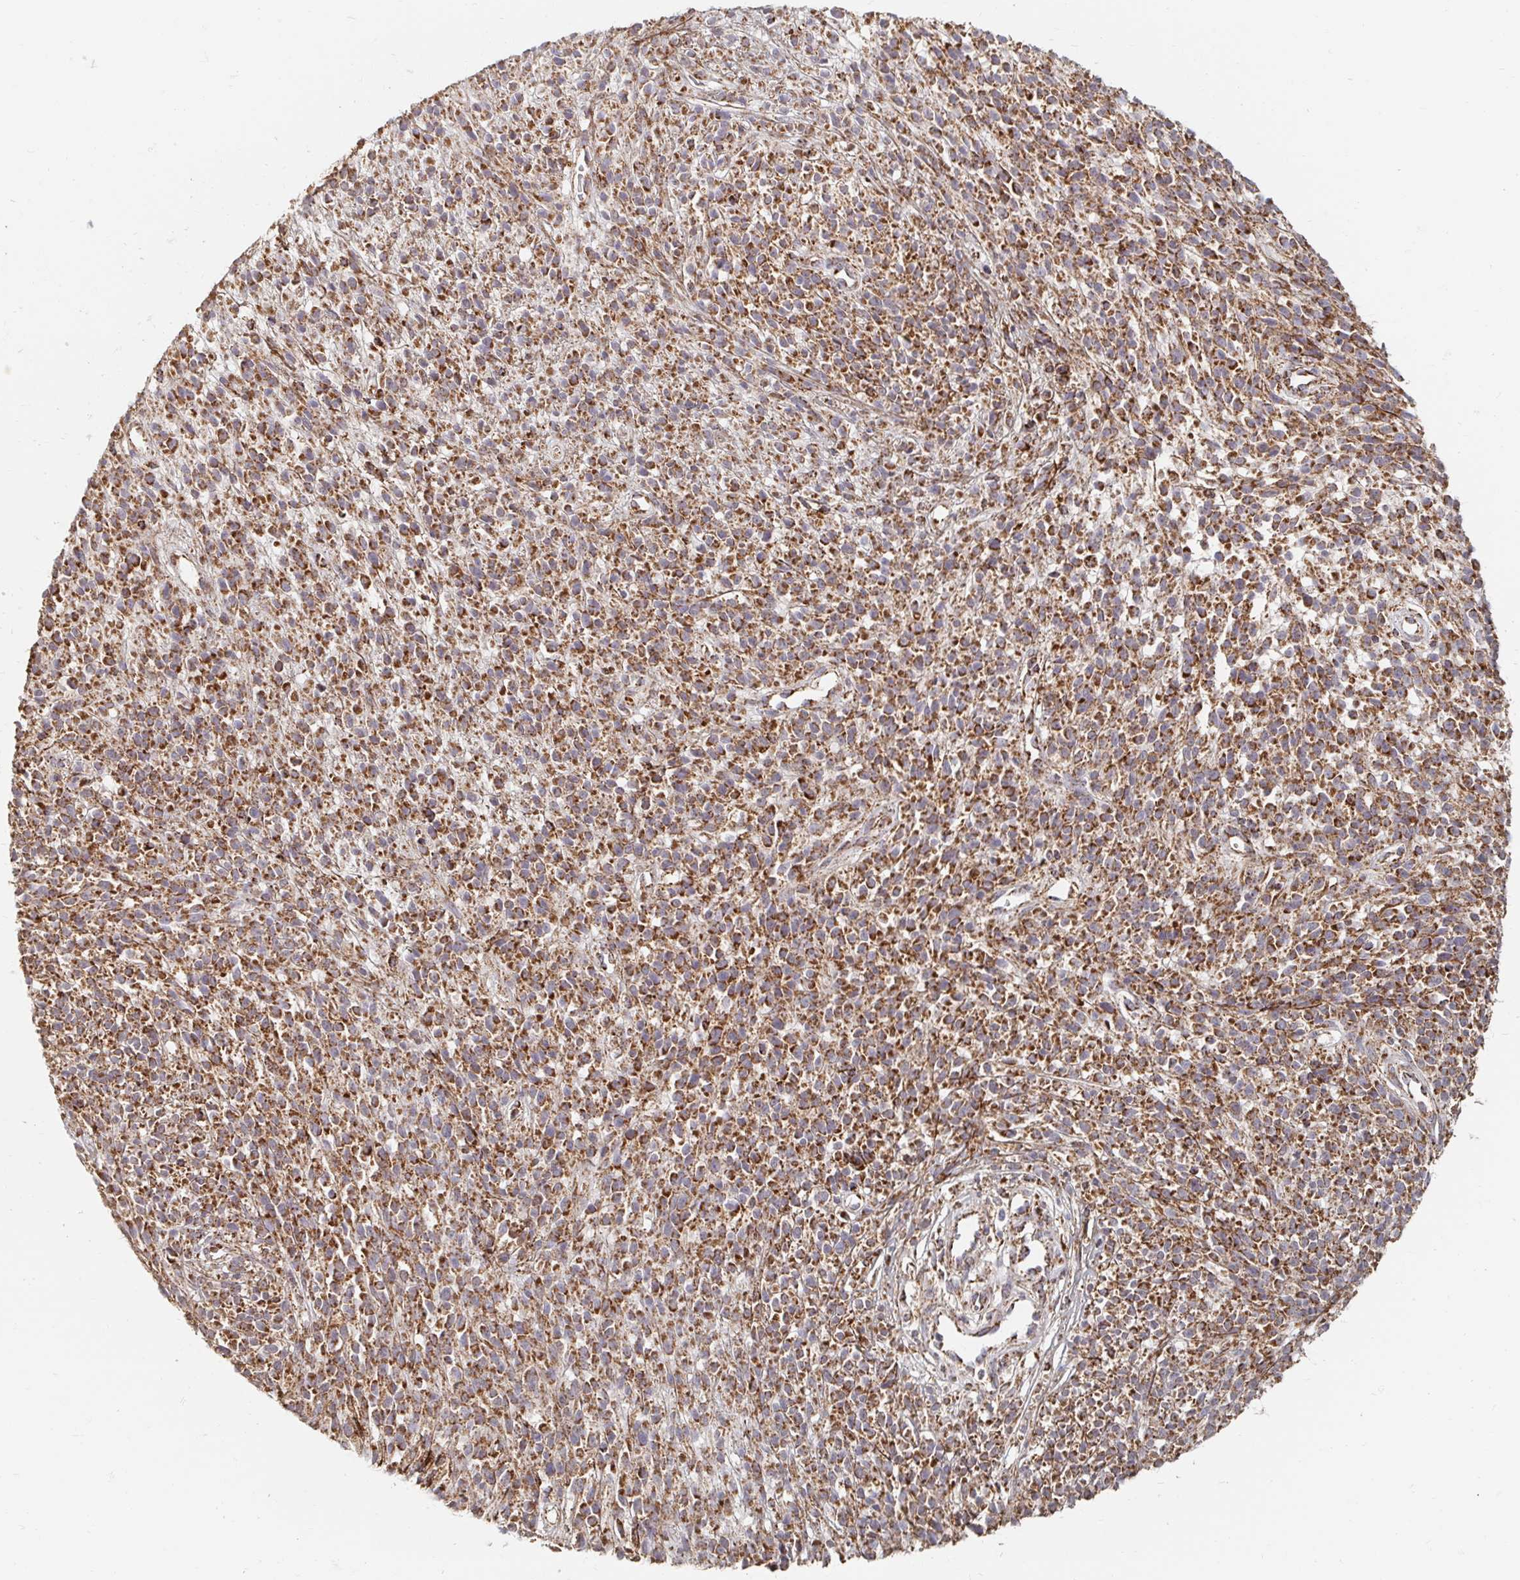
{"staining": {"intensity": "moderate", "quantity": ">75%", "location": "cytoplasmic/membranous"}, "tissue": "melanoma", "cell_type": "Tumor cells", "image_type": "cancer", "snomed": [{"axis": "morphology", "description": "Malignant melanoma, NOS"}, {"axis": "topography", "description": "Skin"}, {"axis": "topography", "description": "Skin of trunk"}], "caption": "Human melanoma stained with a protein marker displays moderate staining in tumor cells.", "gene": "MAVS", "patient": {"sex": "male", "age": 74}}